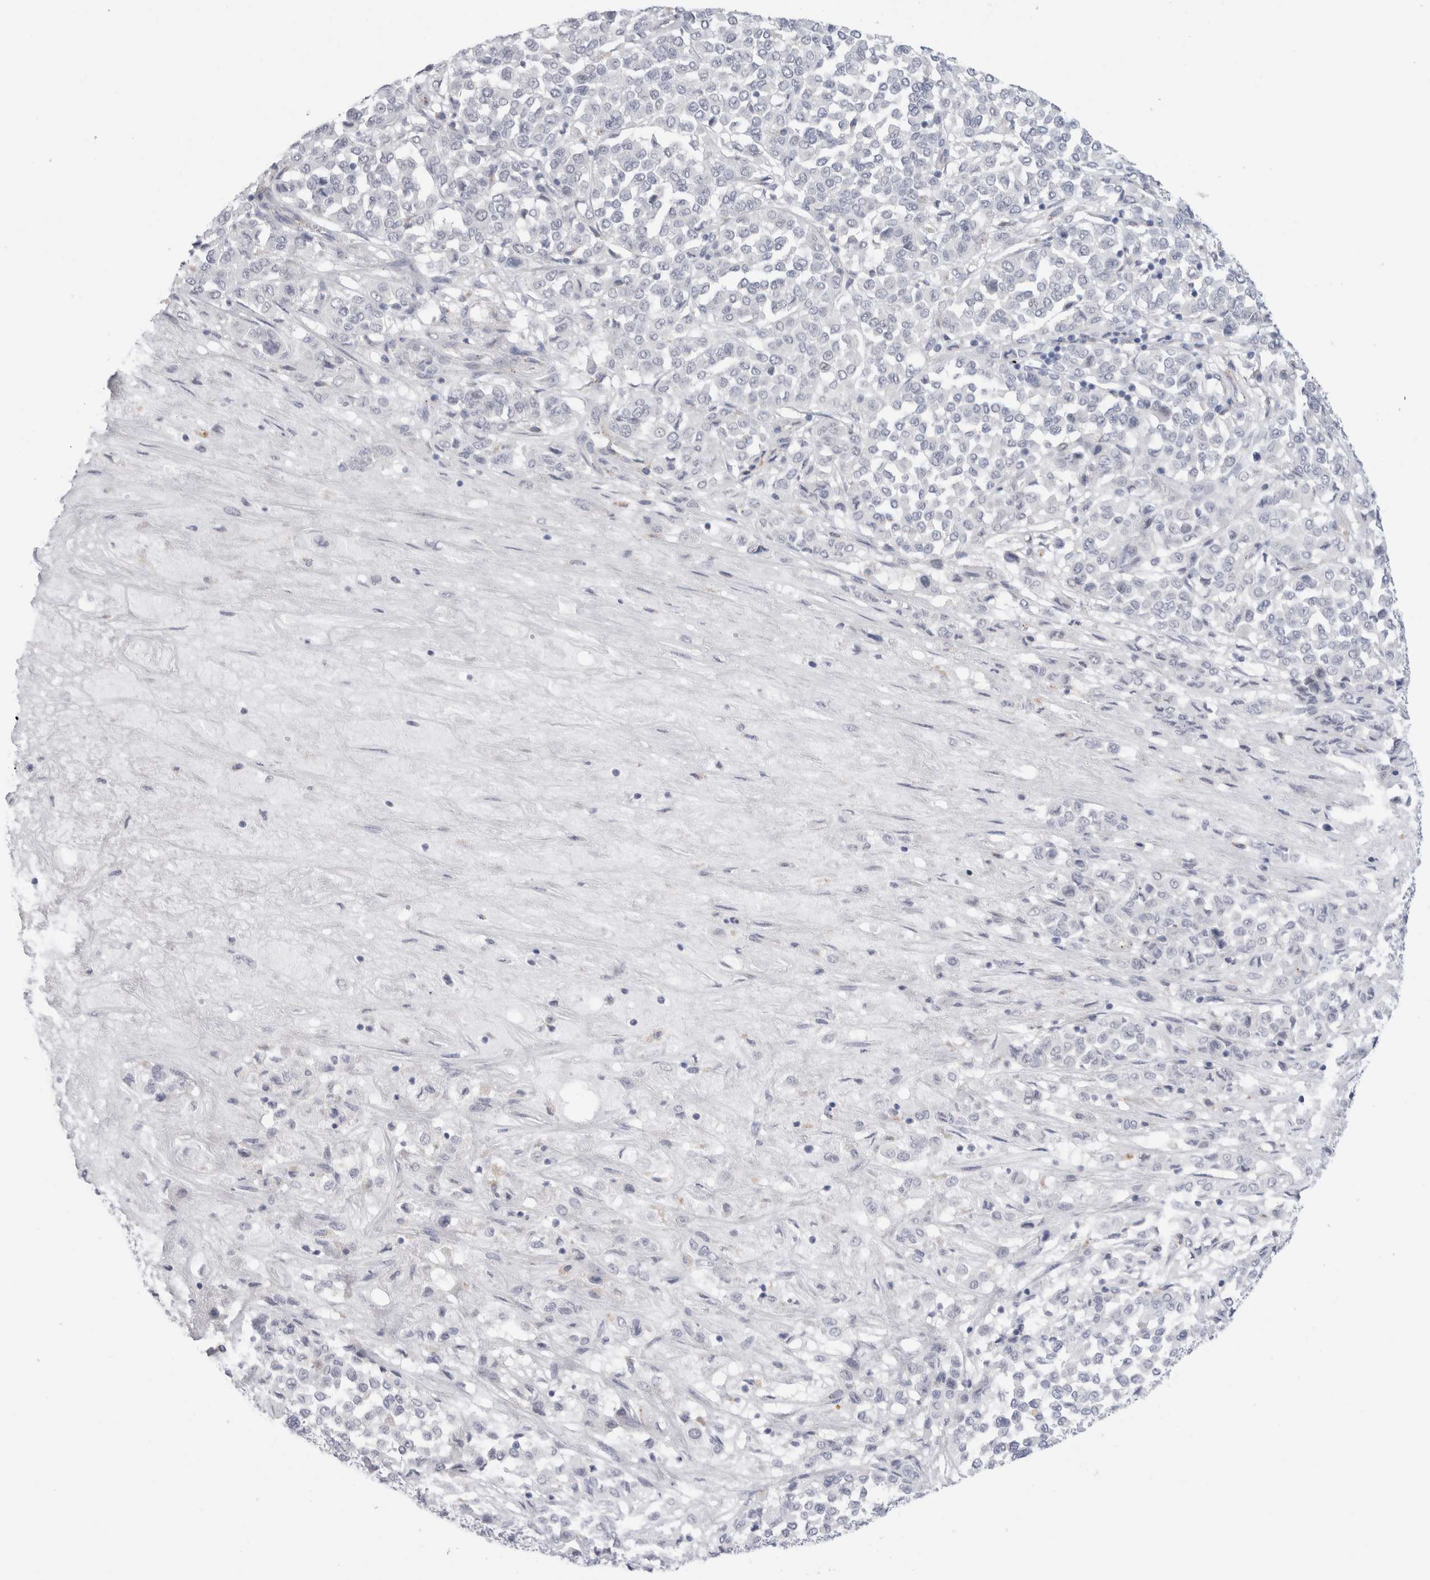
{"staining": {"intensity": "negative", "quantity": "none", "location": "none"}, "tissue": "melanoma", "cell_type": "Tumor cells", "image_type": "cancer", "snomed": [{"axis": "morphology", "description": "Malignant melanoma, Metastatic site"}, {"axis": "topography", "description": "Pancreas"}], "caption": "A micrograph of malignant melanoma (metastatic site) stained for a protein reveals no brown staining in tumor cells.", "gene": "ANKMY1", "patient": {"sex": "female", "age": 30}}